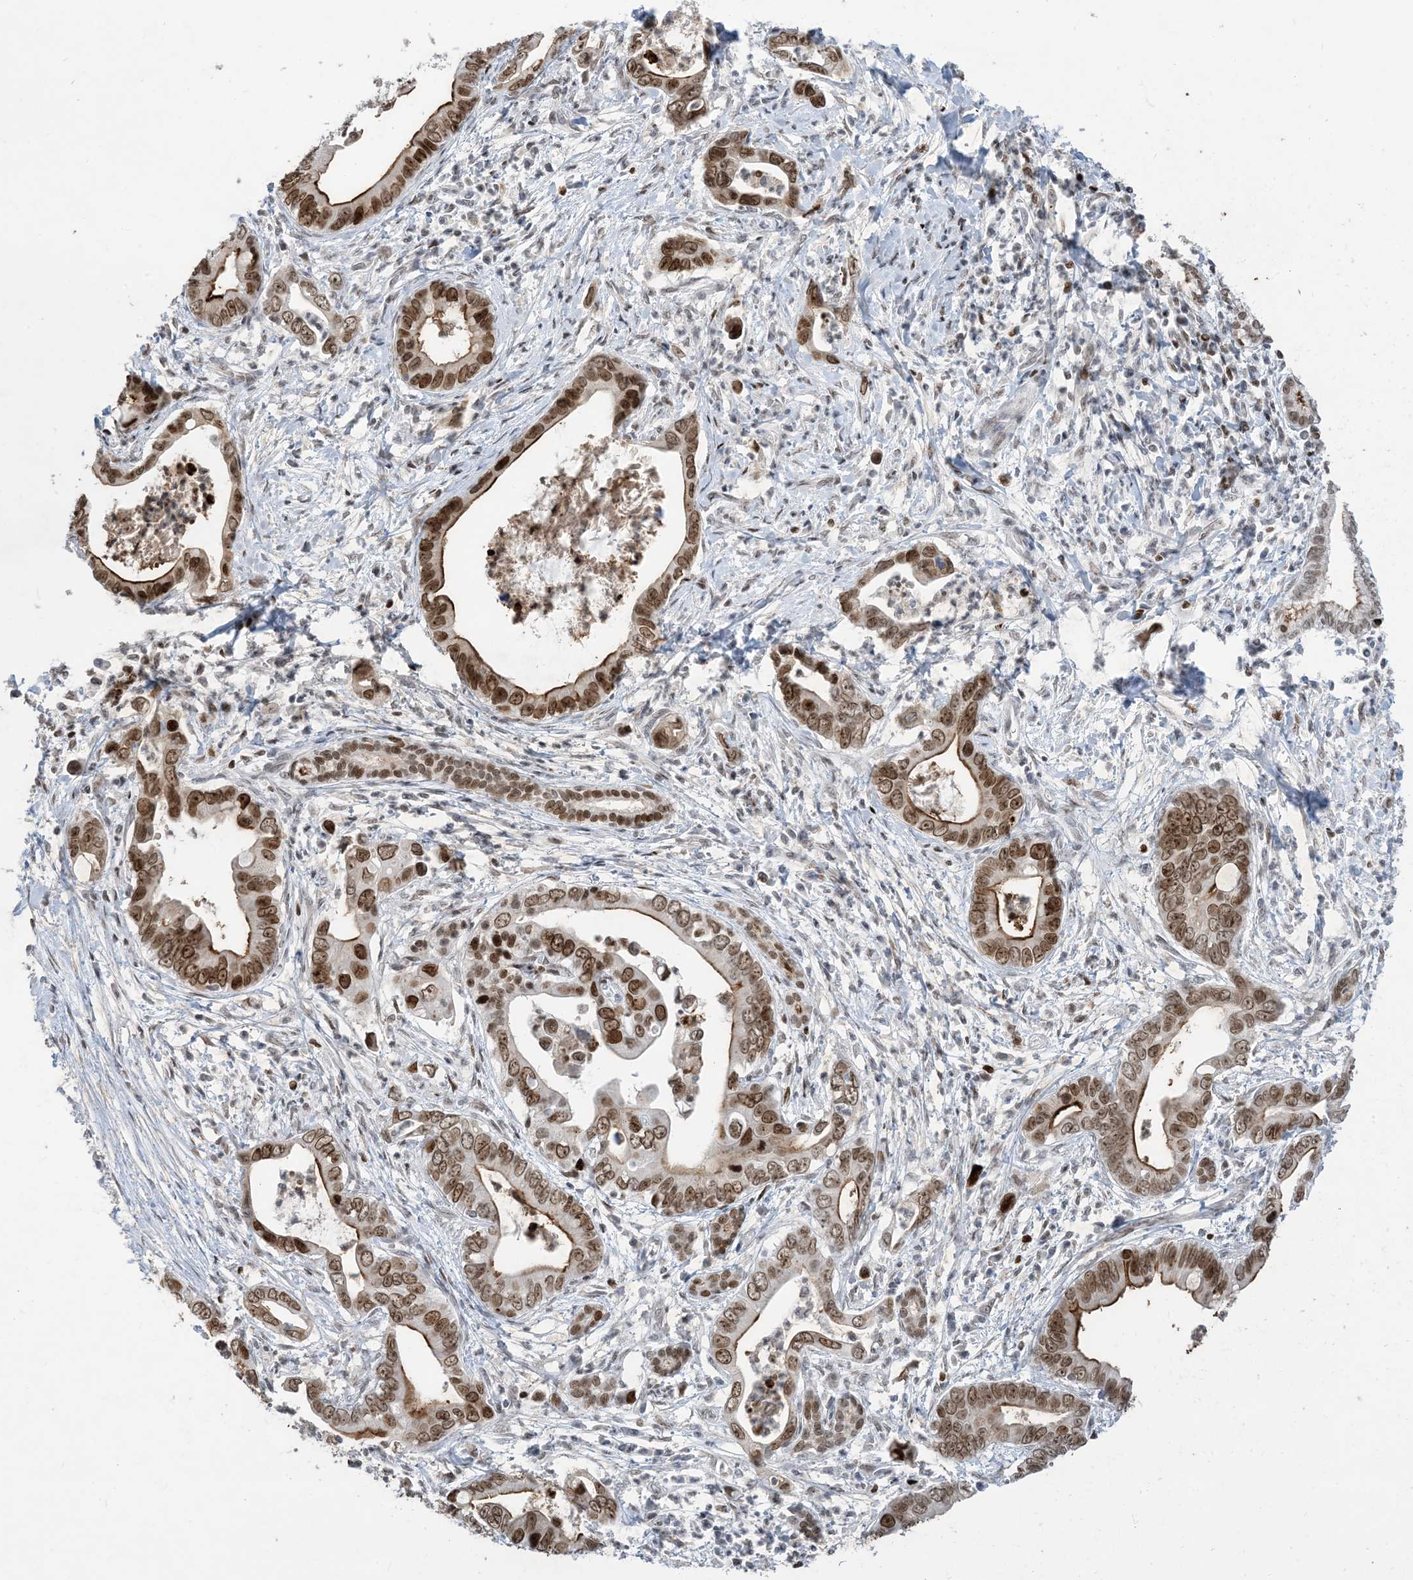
{"staining": {"intensity": "moderate", "quantity": ">75%", "location": "cytoplasmic/membranous,nuclear"}, "tissue": "pancreatic cancer", "cell_type": "Tumor cells", "image_type": "cancer", "snomed": [{"axis": "morphology", "description": "Adenocarcinoma, NOS"}, {"axis": "topography", "description": "Pancreas"}], "caption": "Brown immunohistochemical staining in pancreatic cancer demonstrates moderate cytoplasmic/membranous and nuclear positivity in about >75% of tumor cells.", "gene": "SLC25A53", "patient": {"sex": "male", "age": 75}}